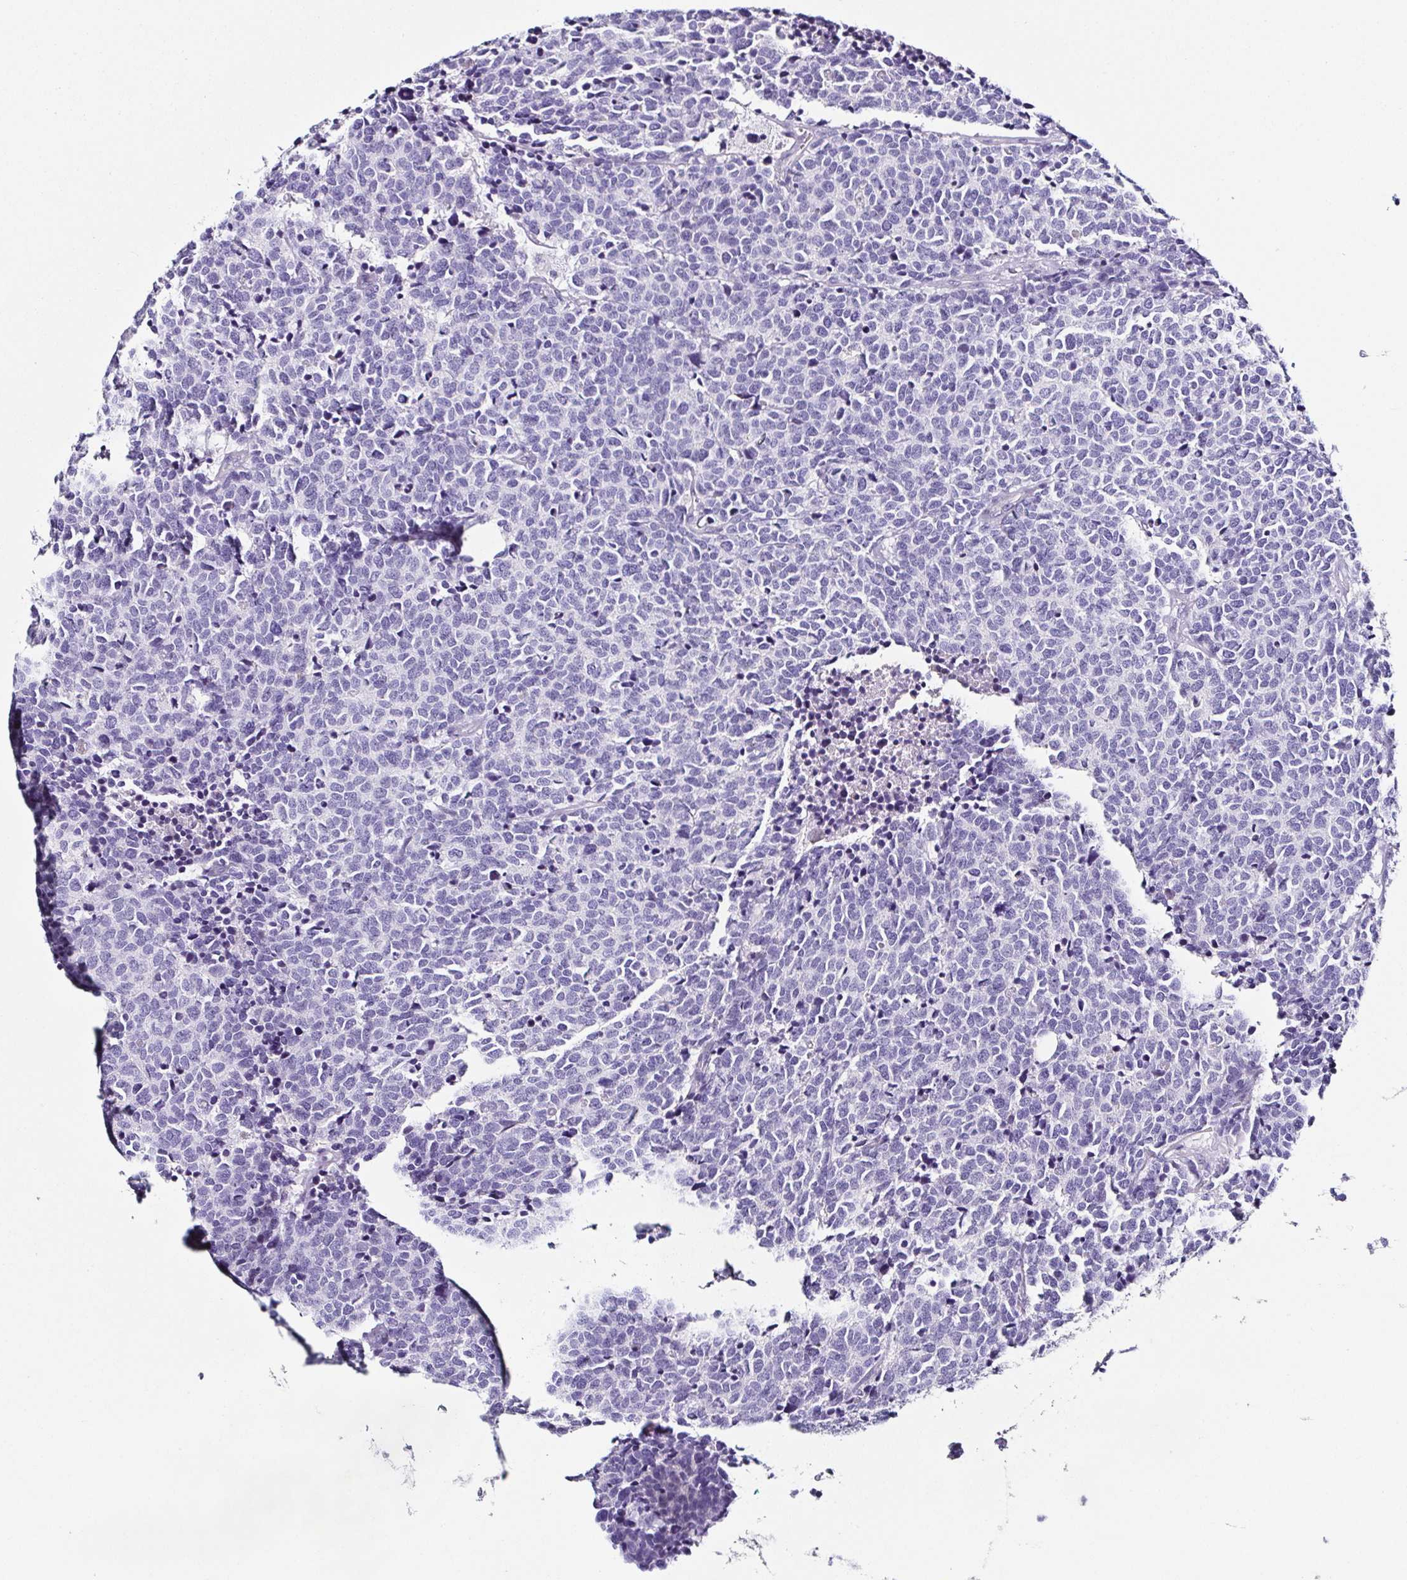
{"staining": {"intensity": "negative", "quantity": "none", "location": "none"}, "tissue": "carcinoid", "cell_type": "Tumor cells", "image_type": "cancer", "snomed": [{"axis": "morphology", "description": "Carcinoid, malignant, NOS"}, {"axis": "topography", "description": "Skin"}], "caption": "IHC histopathology image of human carcinoid stained for a protein (brown), which demonstrates no expression in tumor cells. (DAB immunohistochemistry with hematoxylin counter stain).", "gene": "TNNT2", "patient": {"sex": "female", "age": 79}}